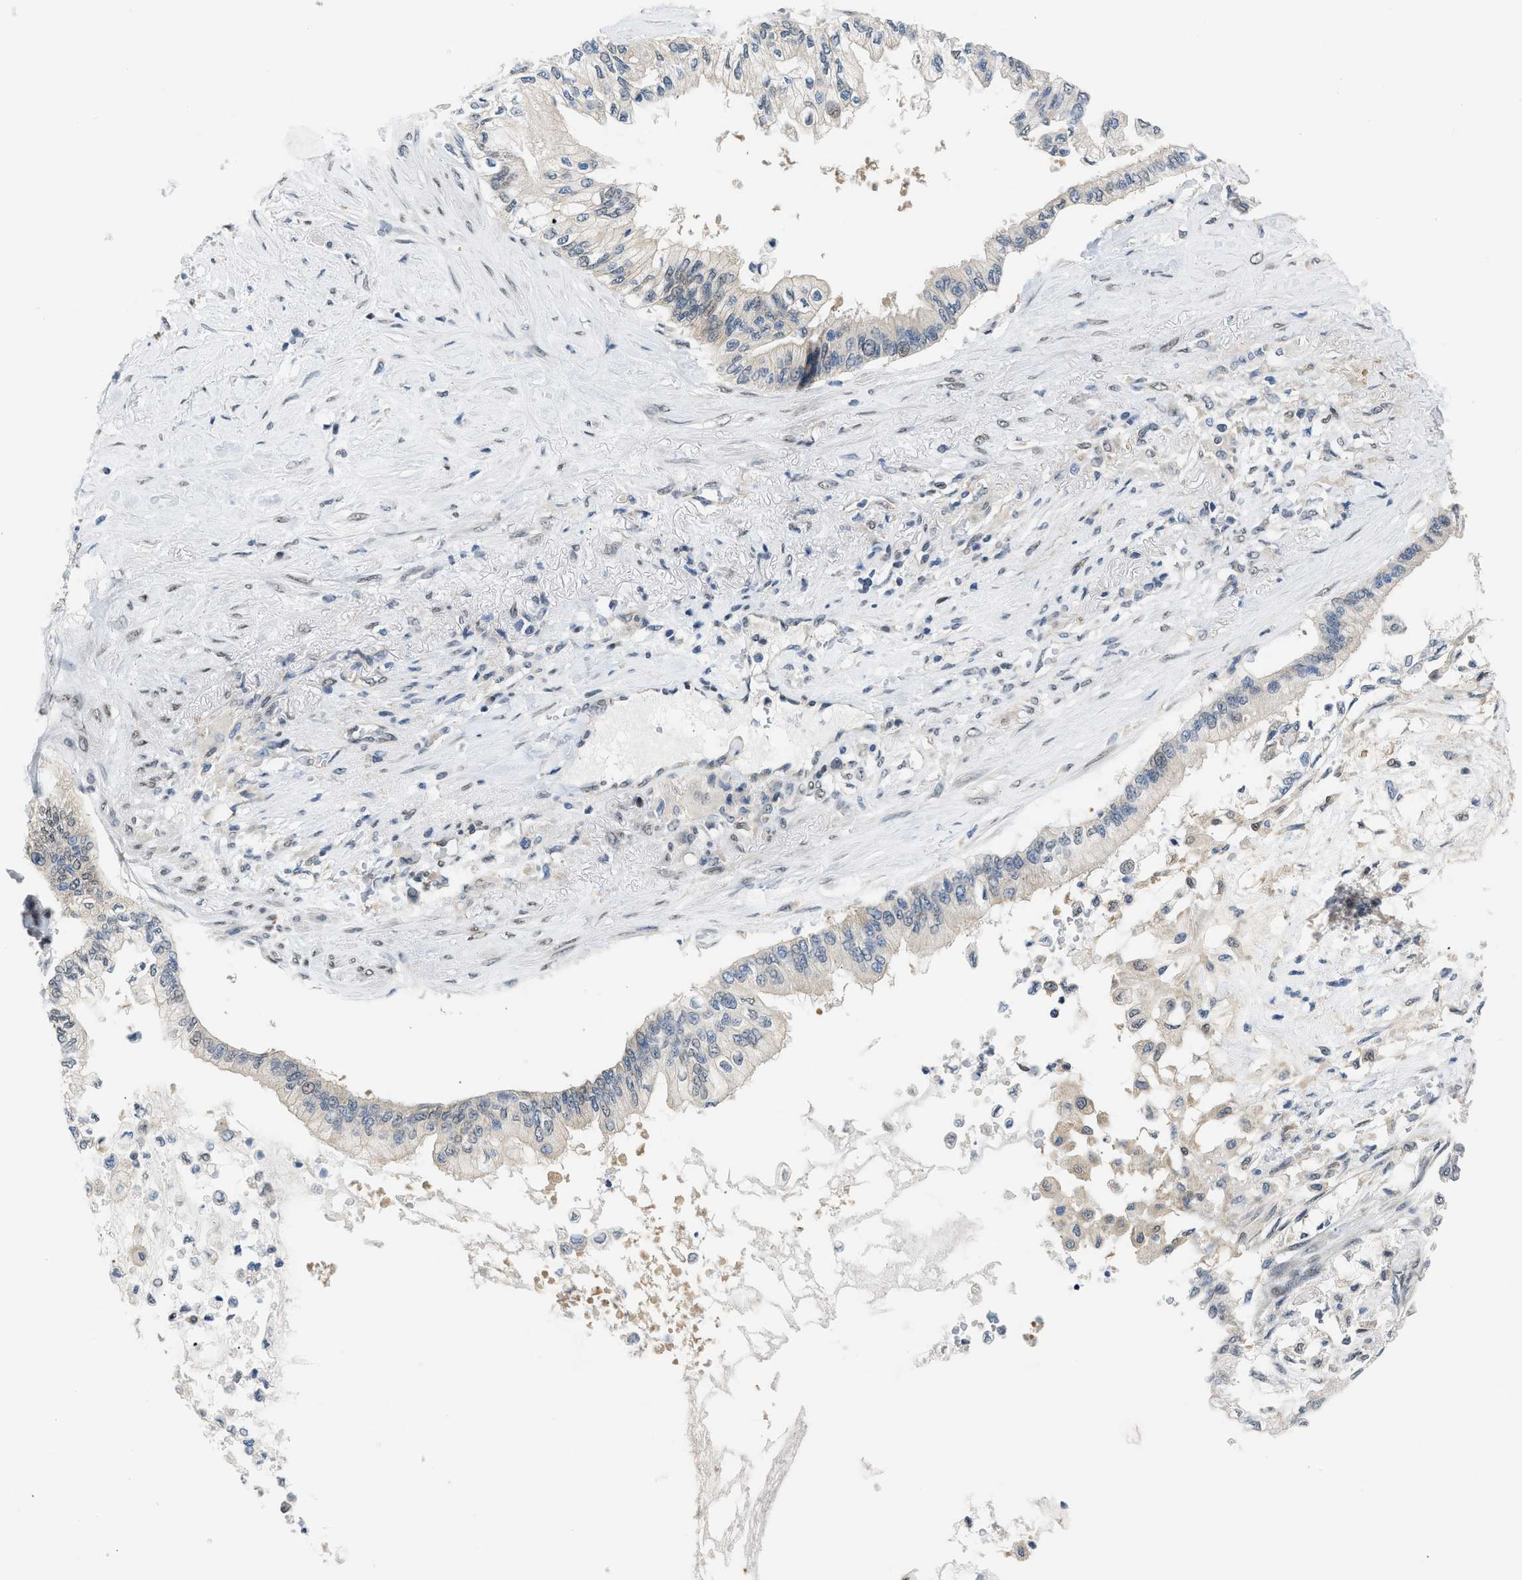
{"staining": {"intensity": "negative", "quantity": "none", "location": "none"}, "tissue": "pancreatic cancer", "cell_type": "Tumor cells", "image_type": "cancer", "snomed": [{"axis": "morphology", "description": "Normal tissue, NOS"}, {"axis": "morphology", "description": "Adenocarcinoma, NOS"}, {"axis": "topography", "description": "Pancreas"}, {"axis": "topography", "description": "Duodenum"}], "caption": "Immunohistochemical staining of adenocarcinoma (pancreatic) displays no significant staining in tumor cells.", "gene": "OLIG3", "patient": {"sex": "female", "age": 60}}